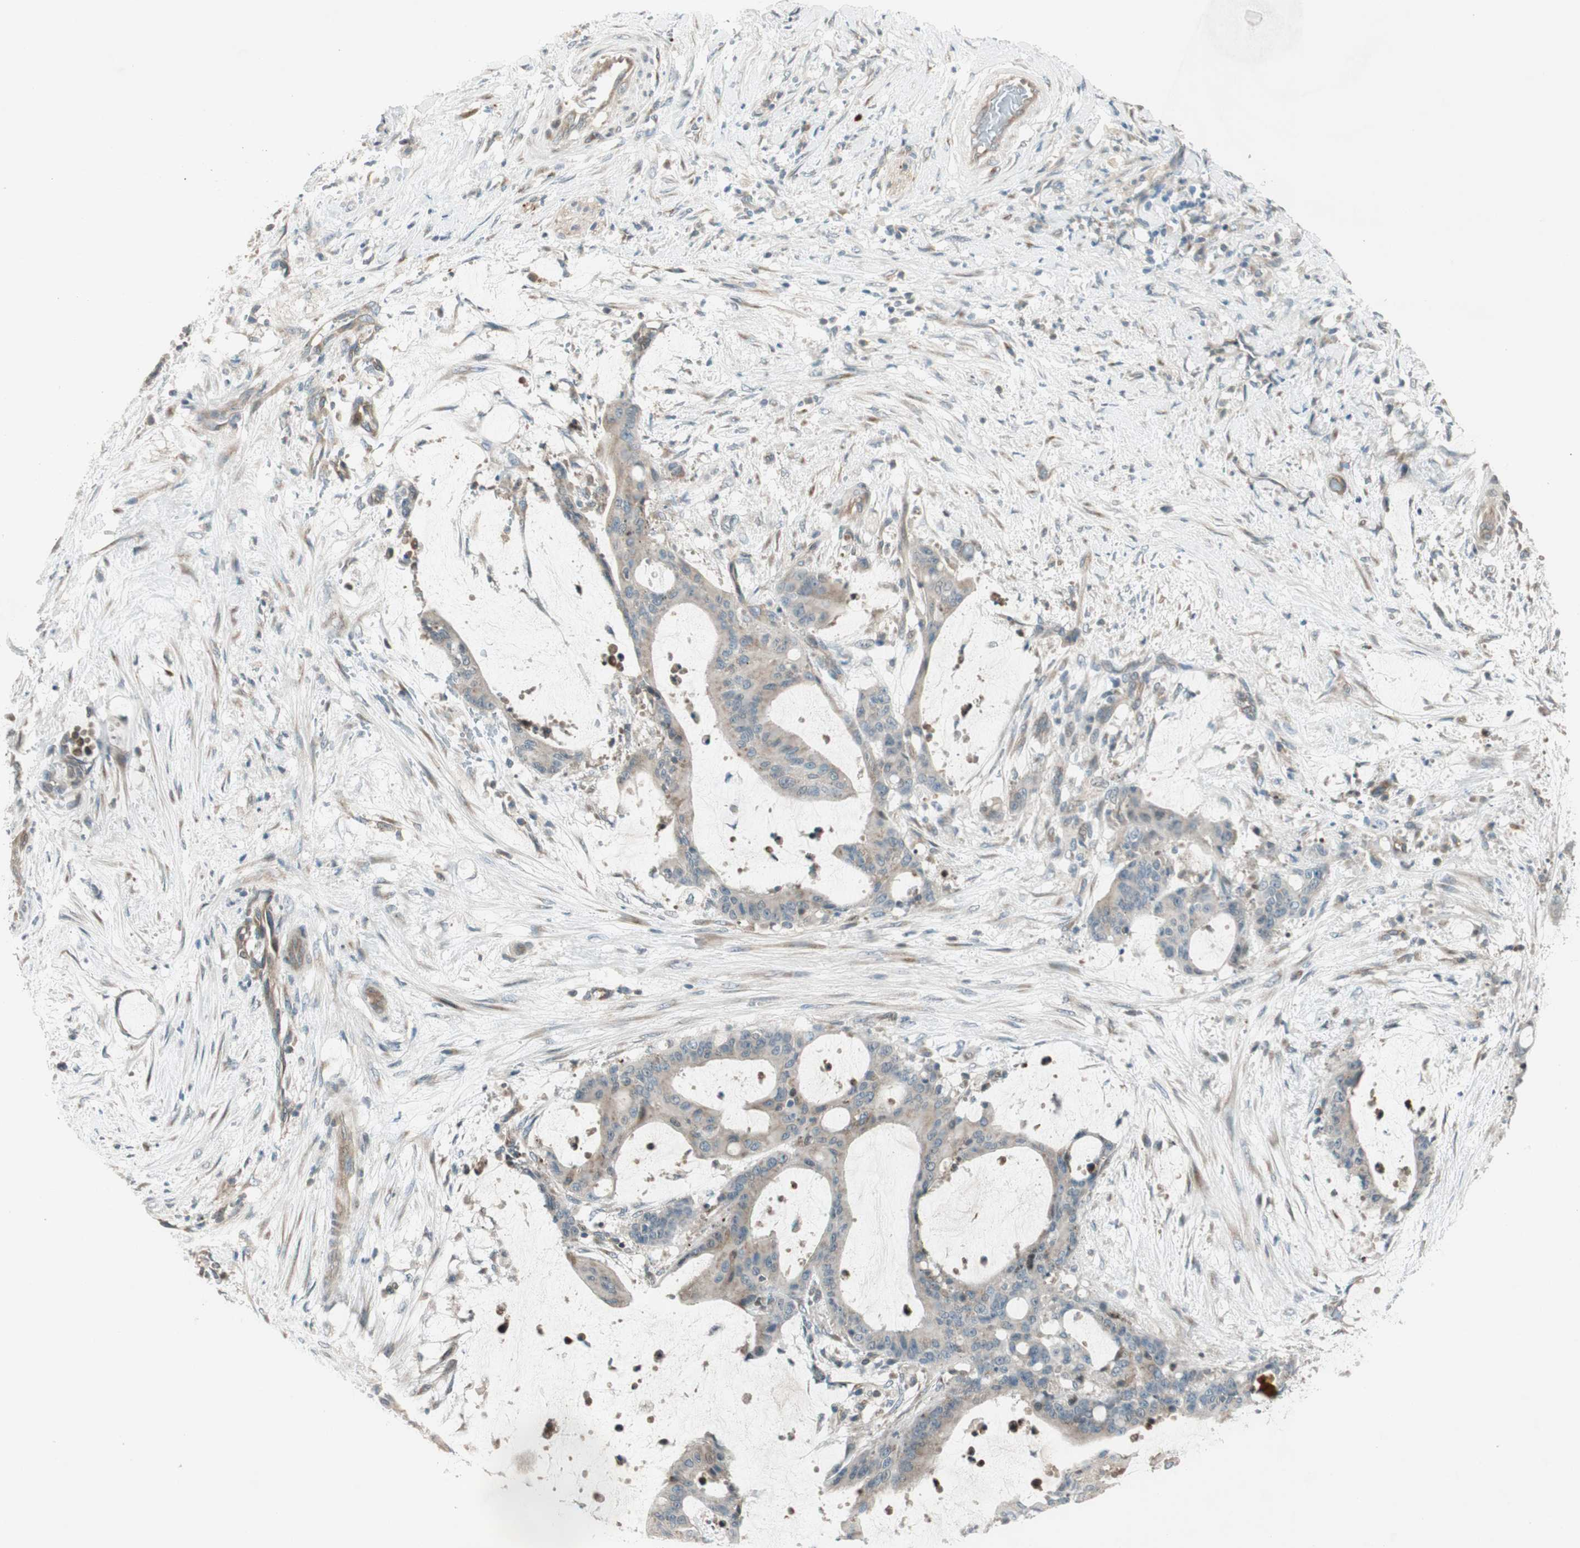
{"staining": {"intensity": "weak", "quantity": ">75%", "location": "cytoplasmic/membranous"}, "tissue": "liver cancer", "cell_type": "Tumor cells", "image_type": "cancer", "snomed": [{"axis": "morphology", "description": "Cholangiocarcinoma"}, {"axis": "topography", "description": "Liver"}], "caption": "The immunohistochemical stain shows weak cytoplasmic/membranous positivity in tumor cells of liver cancer tissue.", "gene": "CGRRF1", "patient": {"sex": "female", "age": 73}}